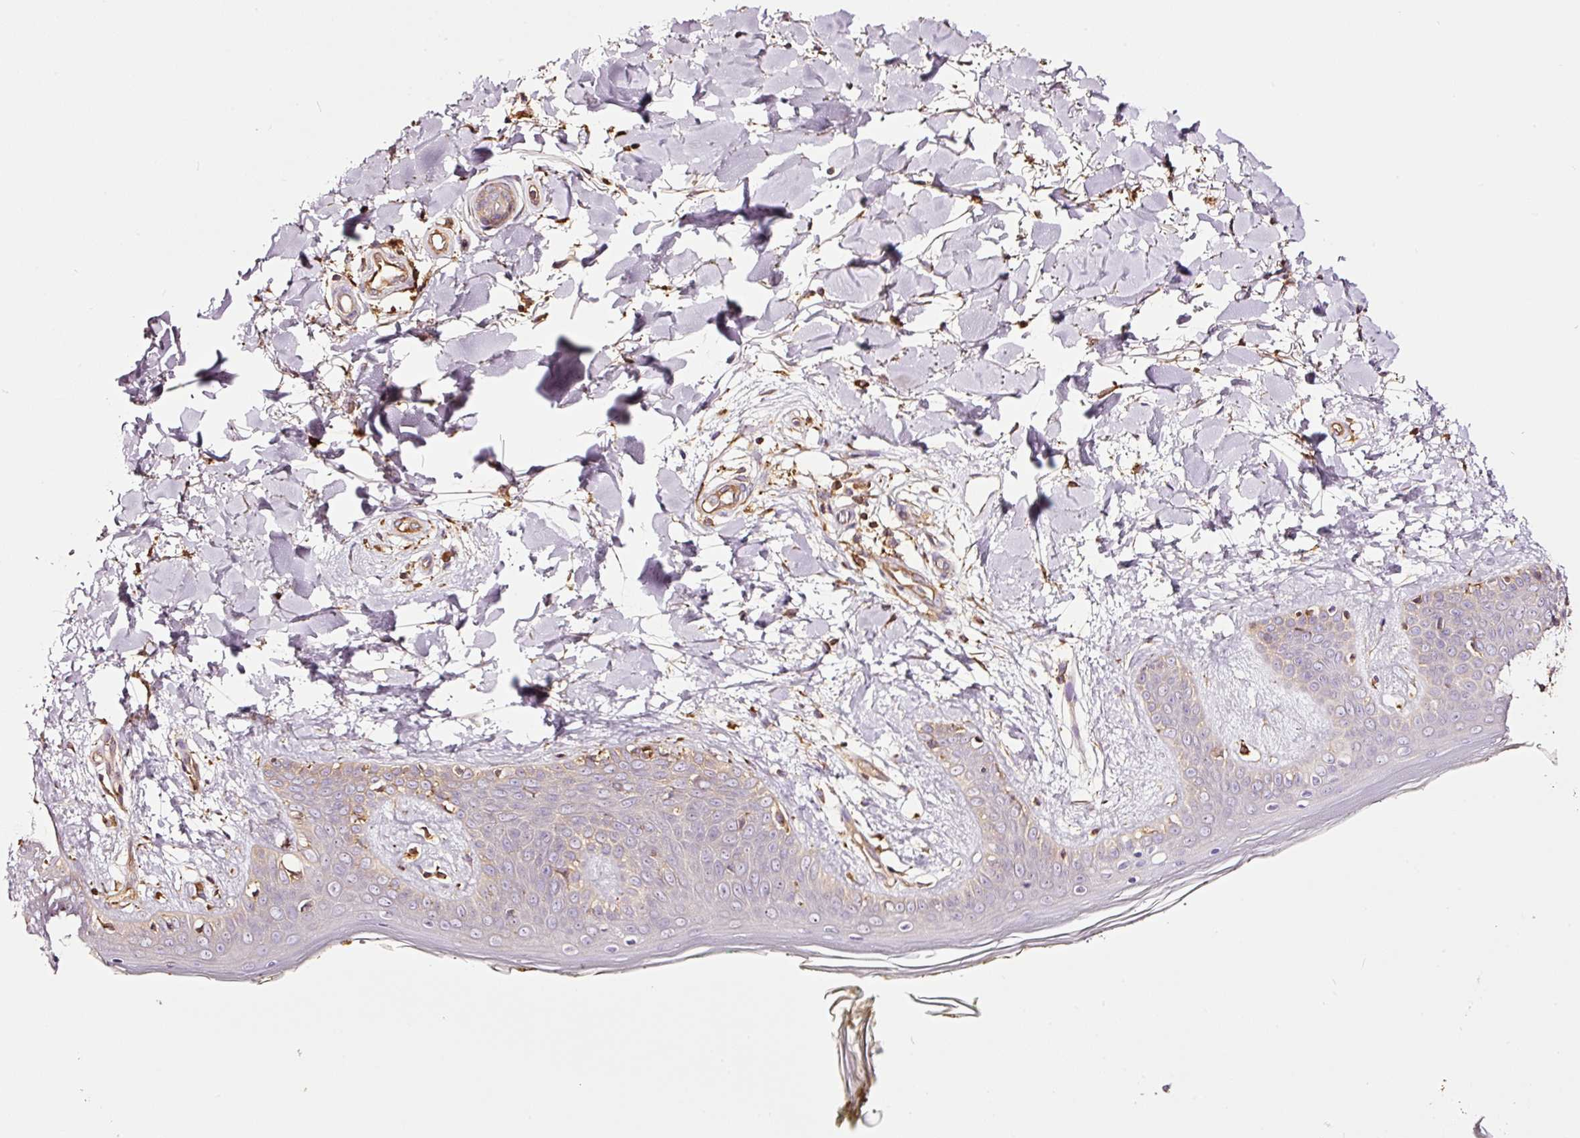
{"staining": {"intensity": "strong", "quantity": ">75%", "location": "cytoplasmic/membranous"}, "tissue": "skin", "cell_type": "Fibroblasts", "image_type": "normal", "snomed": [{"axis": "morphology", "description": "Normal tissue, NOS"}, {"axis": "topography", "description": "Skin"}], "caption": "High-magnification brightfield microscopy of unremarkable skin stained with DAB (brown) and counterstained with hematoxylin (blue). fibroblasts exhibit strong cytoplasmic/membranous positivity is identified in about>75% of cells. The protein is shown in brown color, while the nuclei are stained blue.", "gene": "METAP1", "patient": {"sex": "female", "age": 34}}